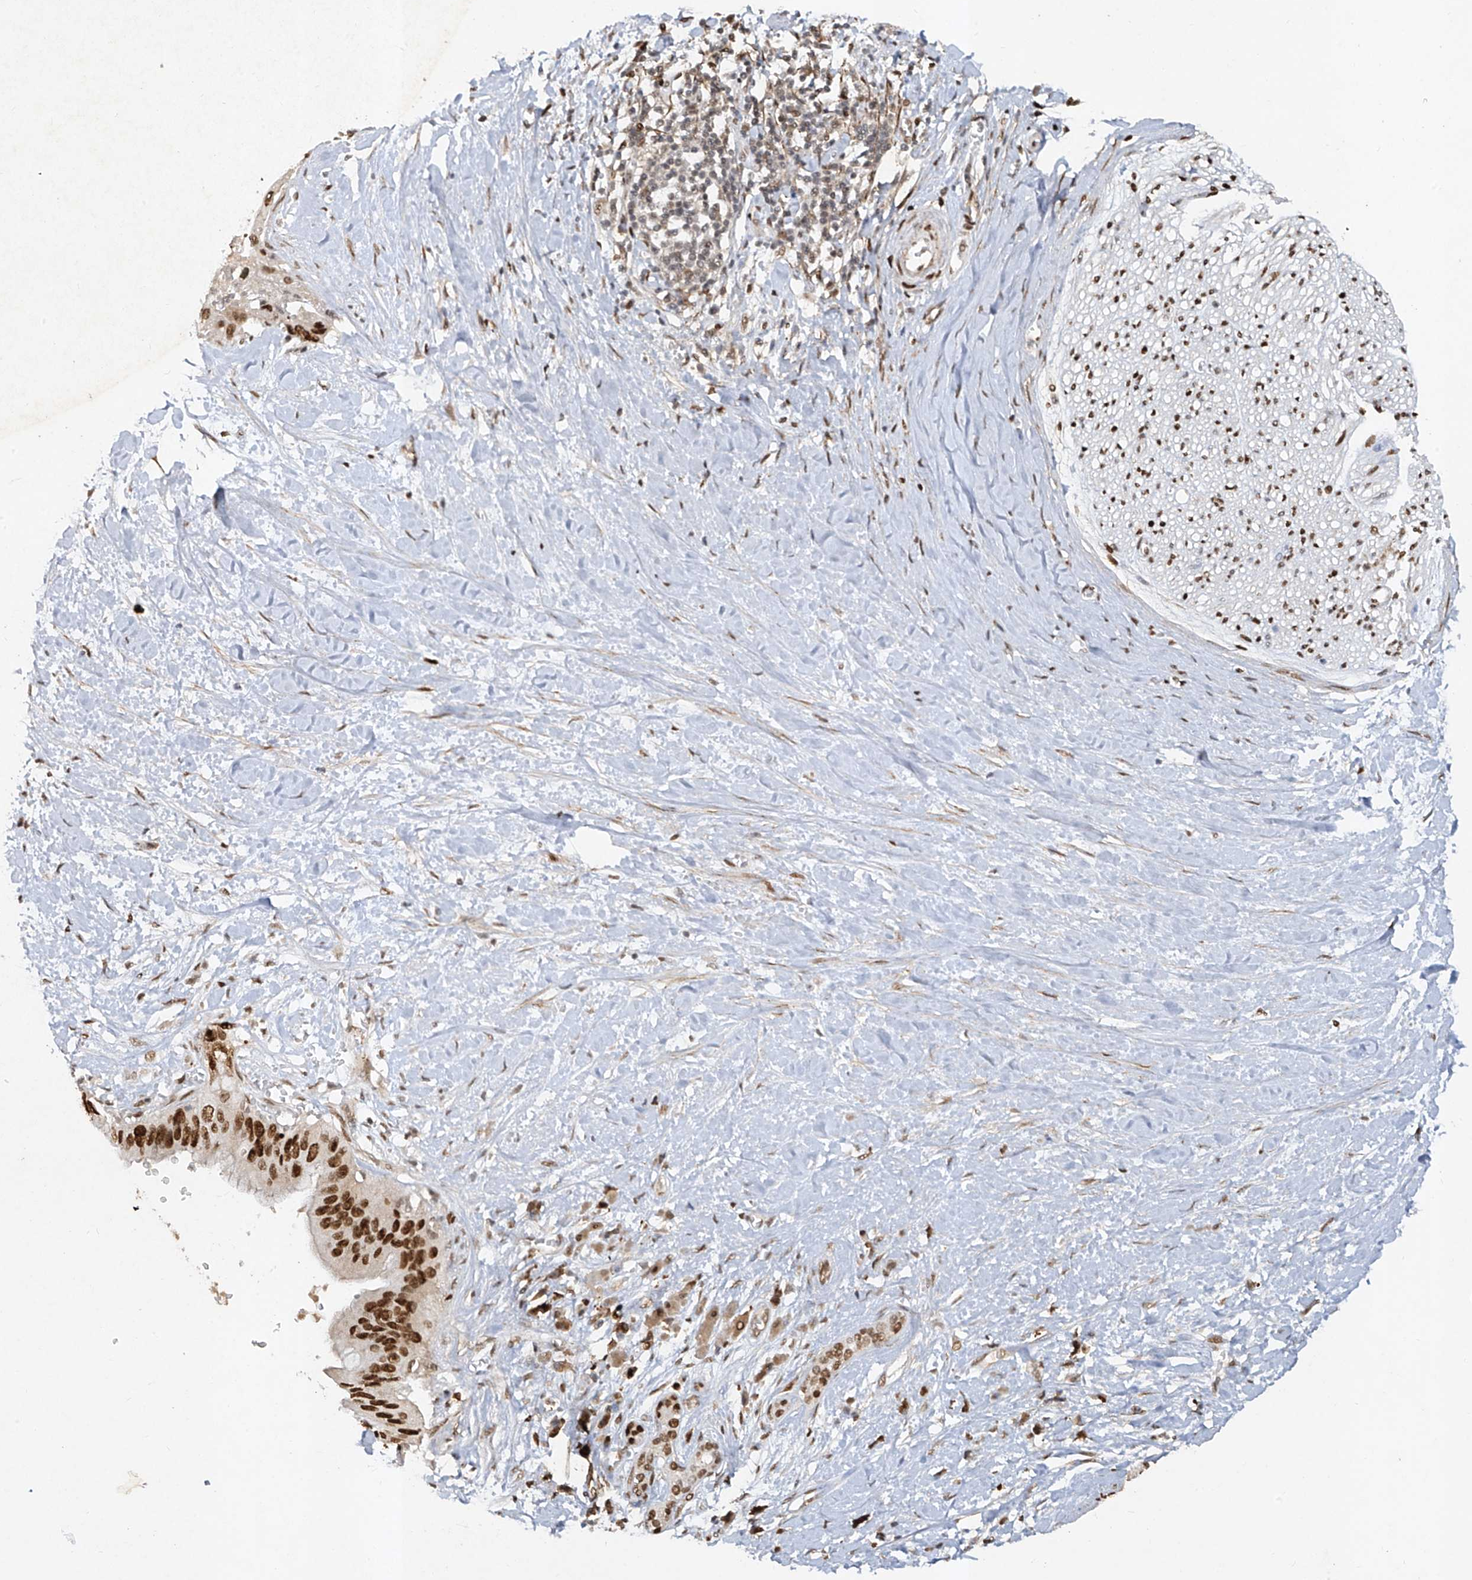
{"staining": {"intensity": "strong", "quantity": ">75%", "location": "nuclear"}, "tissue": "pancreatic cancer", "cell_type": "Tumor cells", "image_type": "cancer", "snomed": [{"axis": "morphology", "description": "Adenocarcinoma, NOS"}, {"axis": "topography", "description": "Pancreas"}], "caption": "IHC of pancreatic cancer shows high levels of strong nuclear staining in approximately >75% of tumor cells. (brown staining indicates protein expression, while blue staining denotes nuclei).", "gene": "ATRIP", "patient": {"sex": "male", "age": 55}}